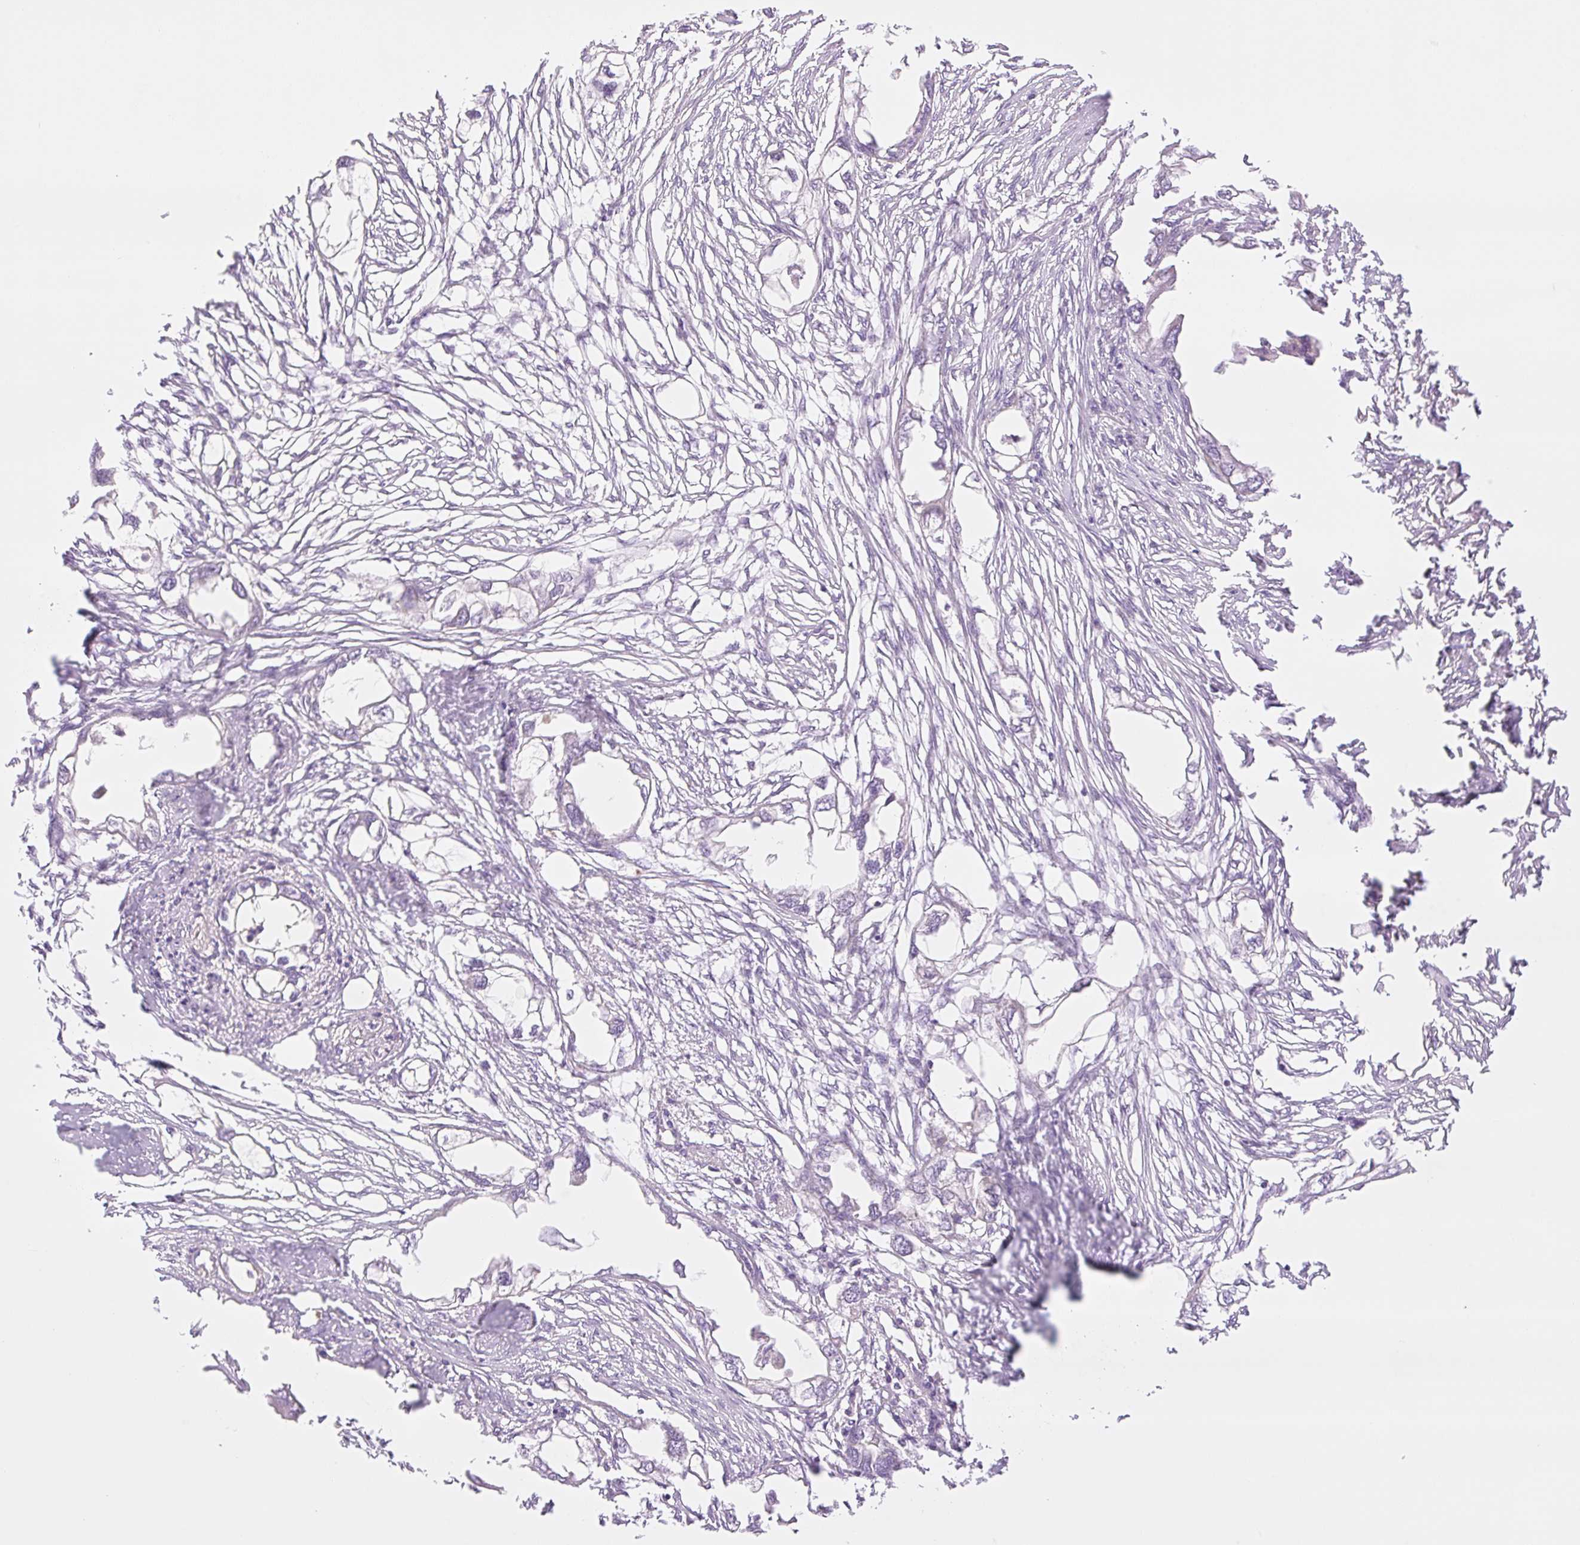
{"staining": {"intensity": "negative", "quantity": "none", "location": "none"}, "tissue": "endometrial cancer", "cell_type": "Tumor cells", "image_type": "cancer", "snomed": [{"axis": "morphology", "description": "Adenocarcinoma, NOS"}, {"axis": "morphology", "description": "Adenocarcinoma, metastatic, NOS"}, {"axis": "topography", "description": "Adipose tissue"}, {"axis": "topography", "description": "Endometrium"}], "caption": "Histopathology image shows no significant protein positivity in tumor cells of metastatic adenocarcinoma (endometrial).", "gene": "YJU2B", "patient": {"sex": "female", "age": 67}}